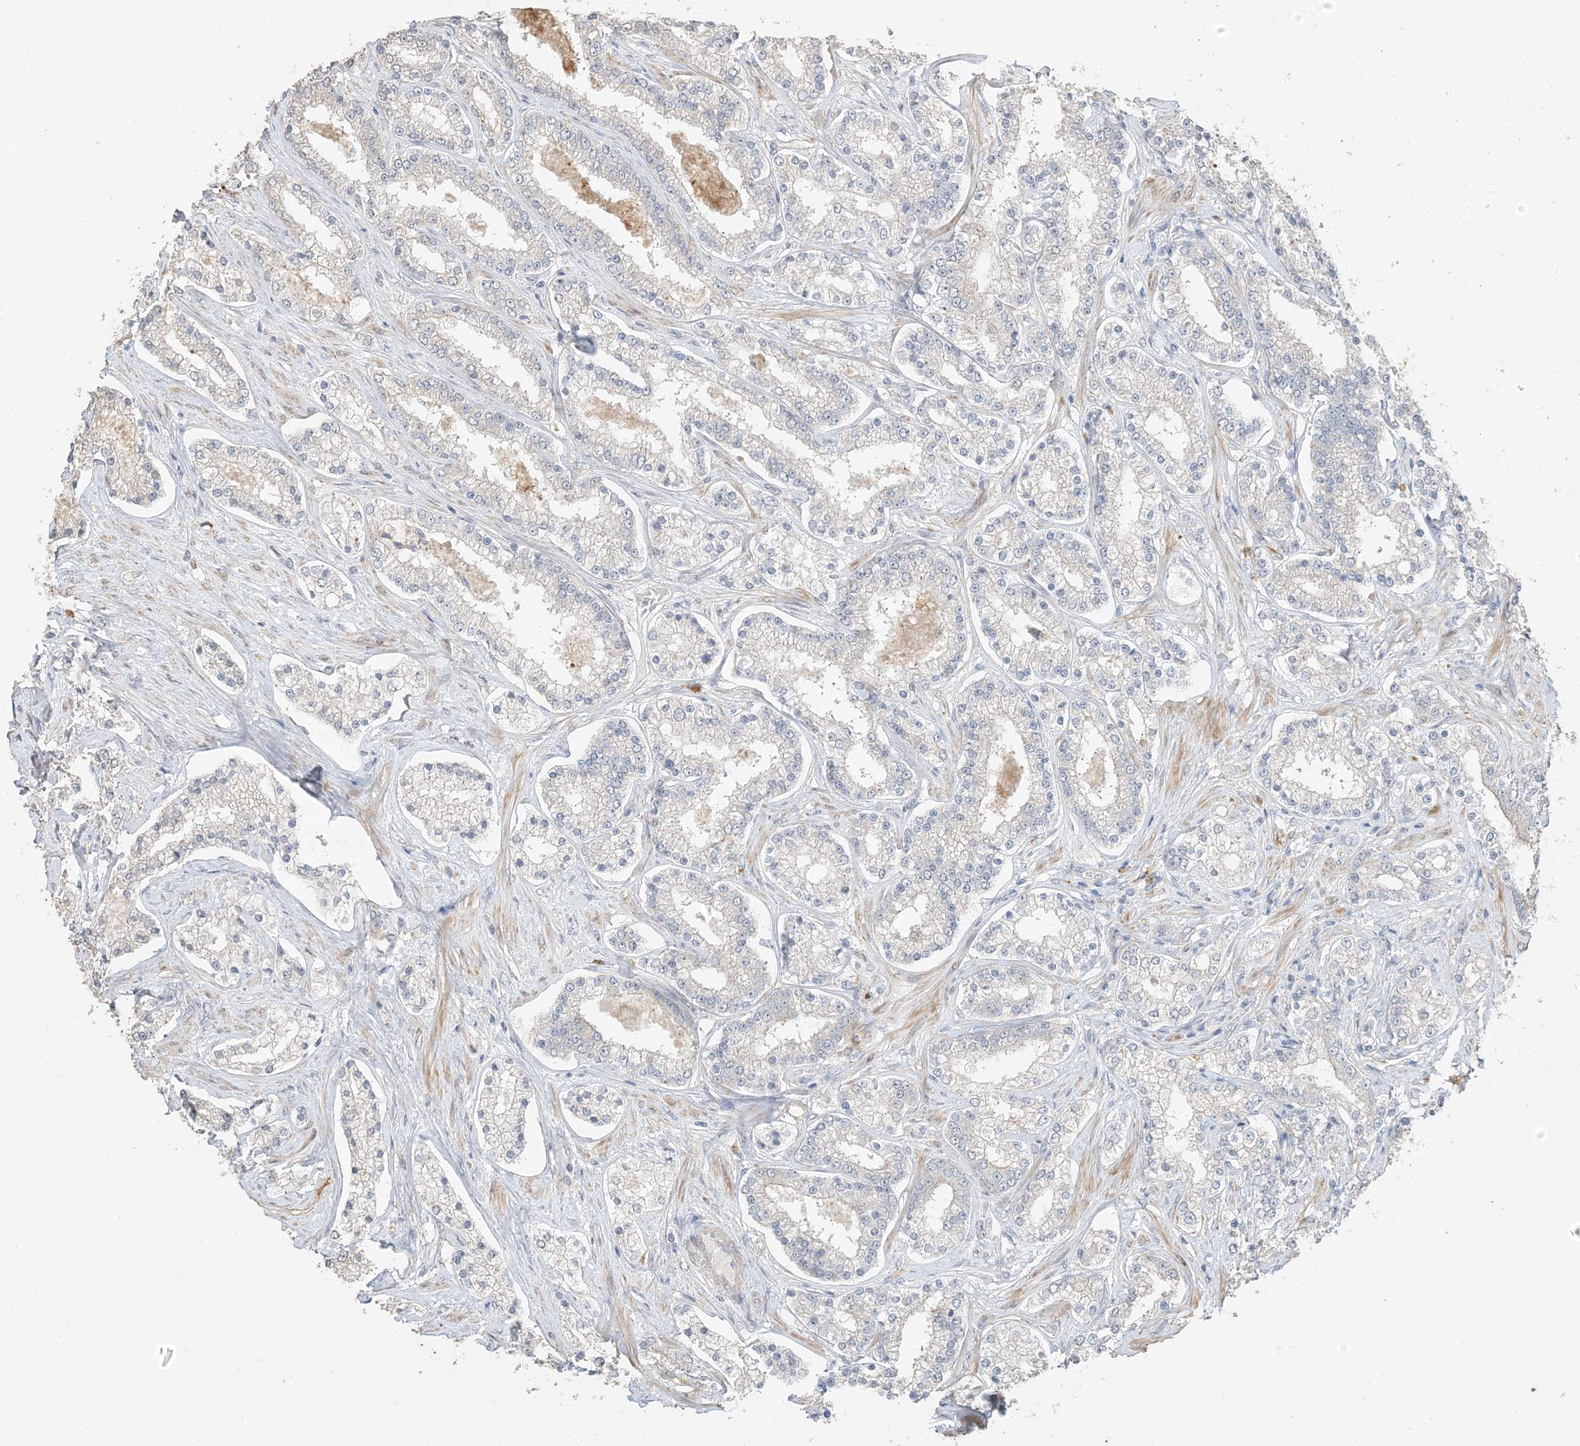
{"staining": {"intensity": "negative", "quantity": "none", "location": "none"}, "tissue": "prostate cancer", "cell_type": "Tumor cells", "image_type": "cancer", "snomed": [{"axis": "morphology", "description": "Normal tissue, NOS"}, {"axis": "morphology", "description": "Adenocarcinoma, High grade"}, {"axis": "topography", "description": "Prostate"}], "caption": "Tumor cells show no significant protein positivity in prostate high-grade adenocarcinoma.", "gene": "RNF175", "patient": {"sex": "male", "age": 83}}